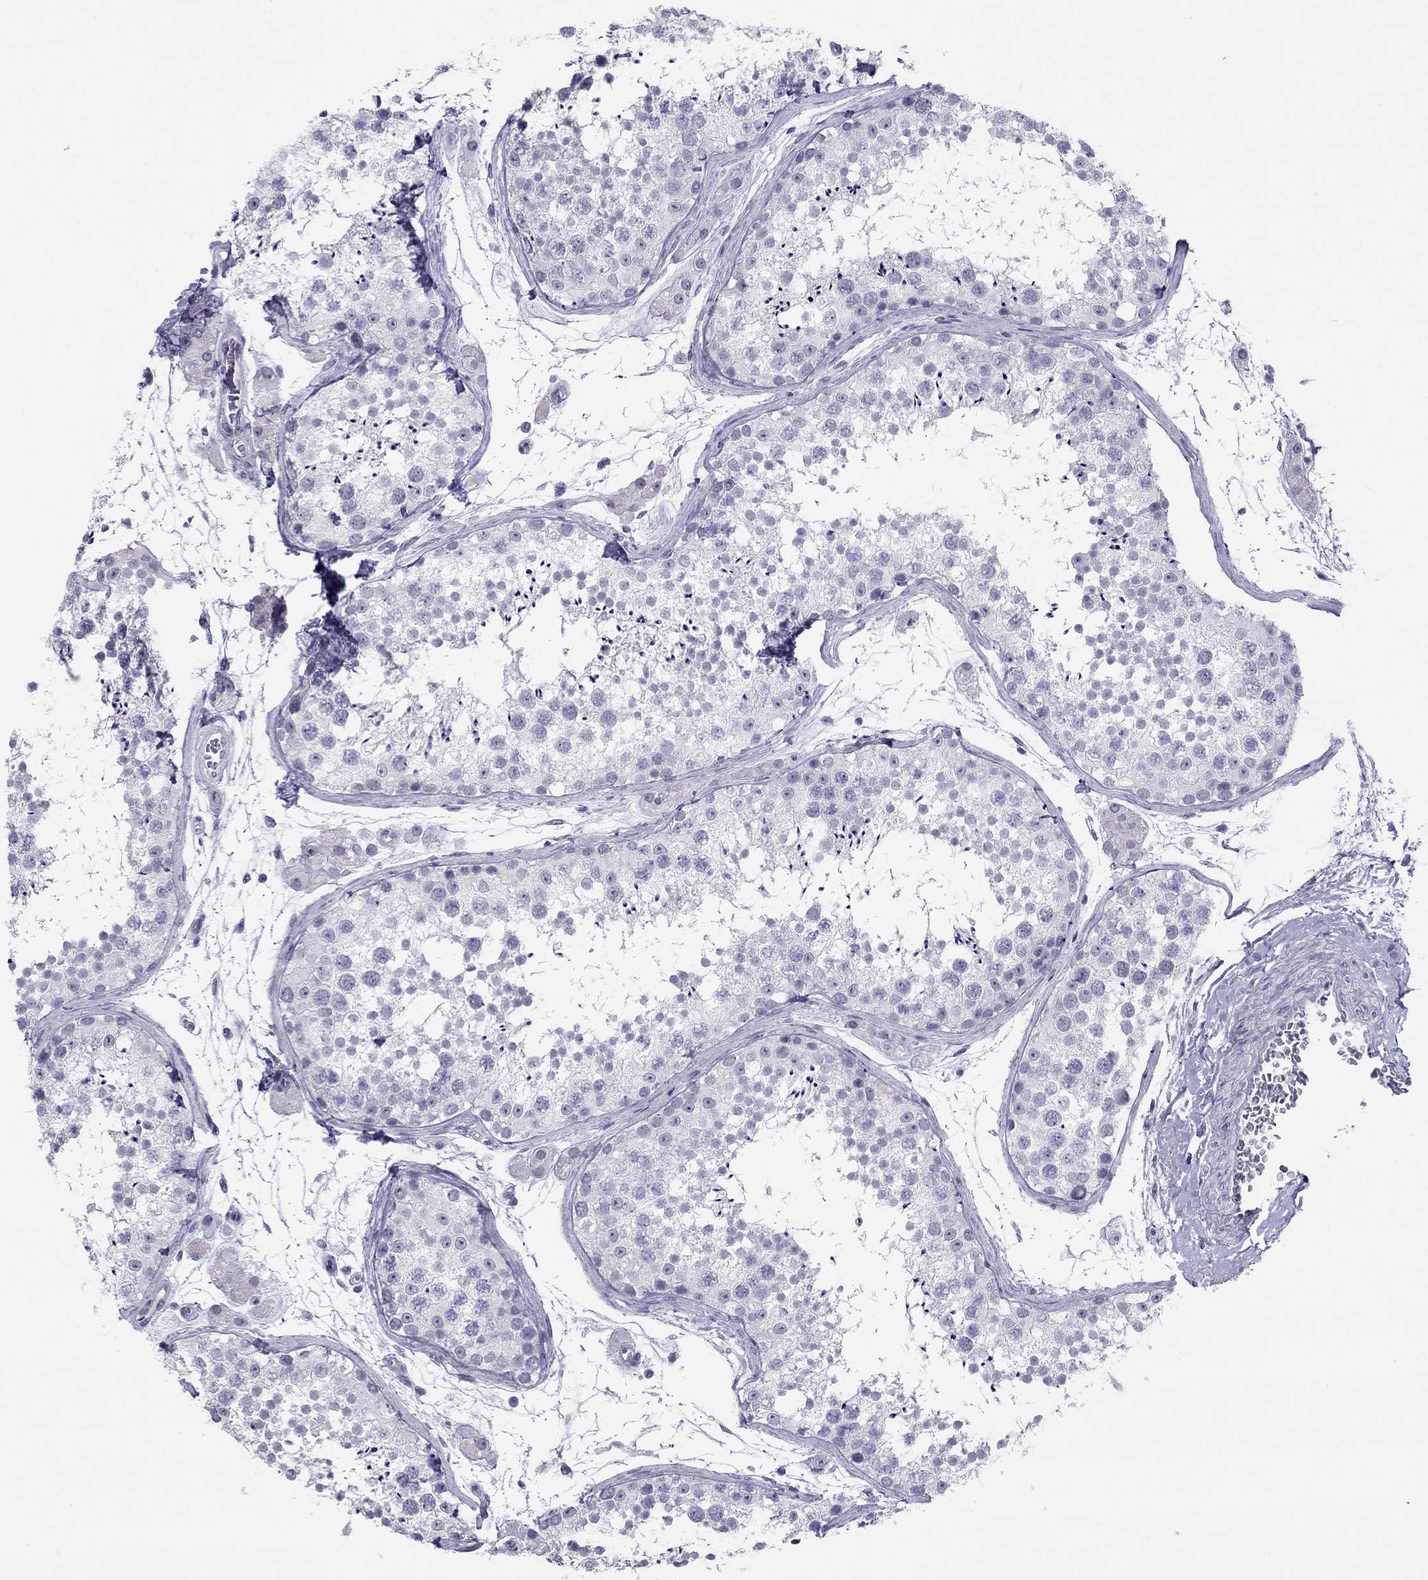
{"staining": {"intensity": "negative", "quantity": "none", "location": "none"}, "tissue": "testis", "cell_type": "Cells in seminiferous ducts", "image_type": "normal", "snomed": [{"axis": "morphology", "description": "Normal tissue, NOS"}, {"axis": "topography", "description": "Testis"}], "caption": "Histopathology image shows no significant protein expression in cells in seminiferous ducts of normal testis.", "gene": "CROCC2", "patient": {"sex": "male", "age": 41}}